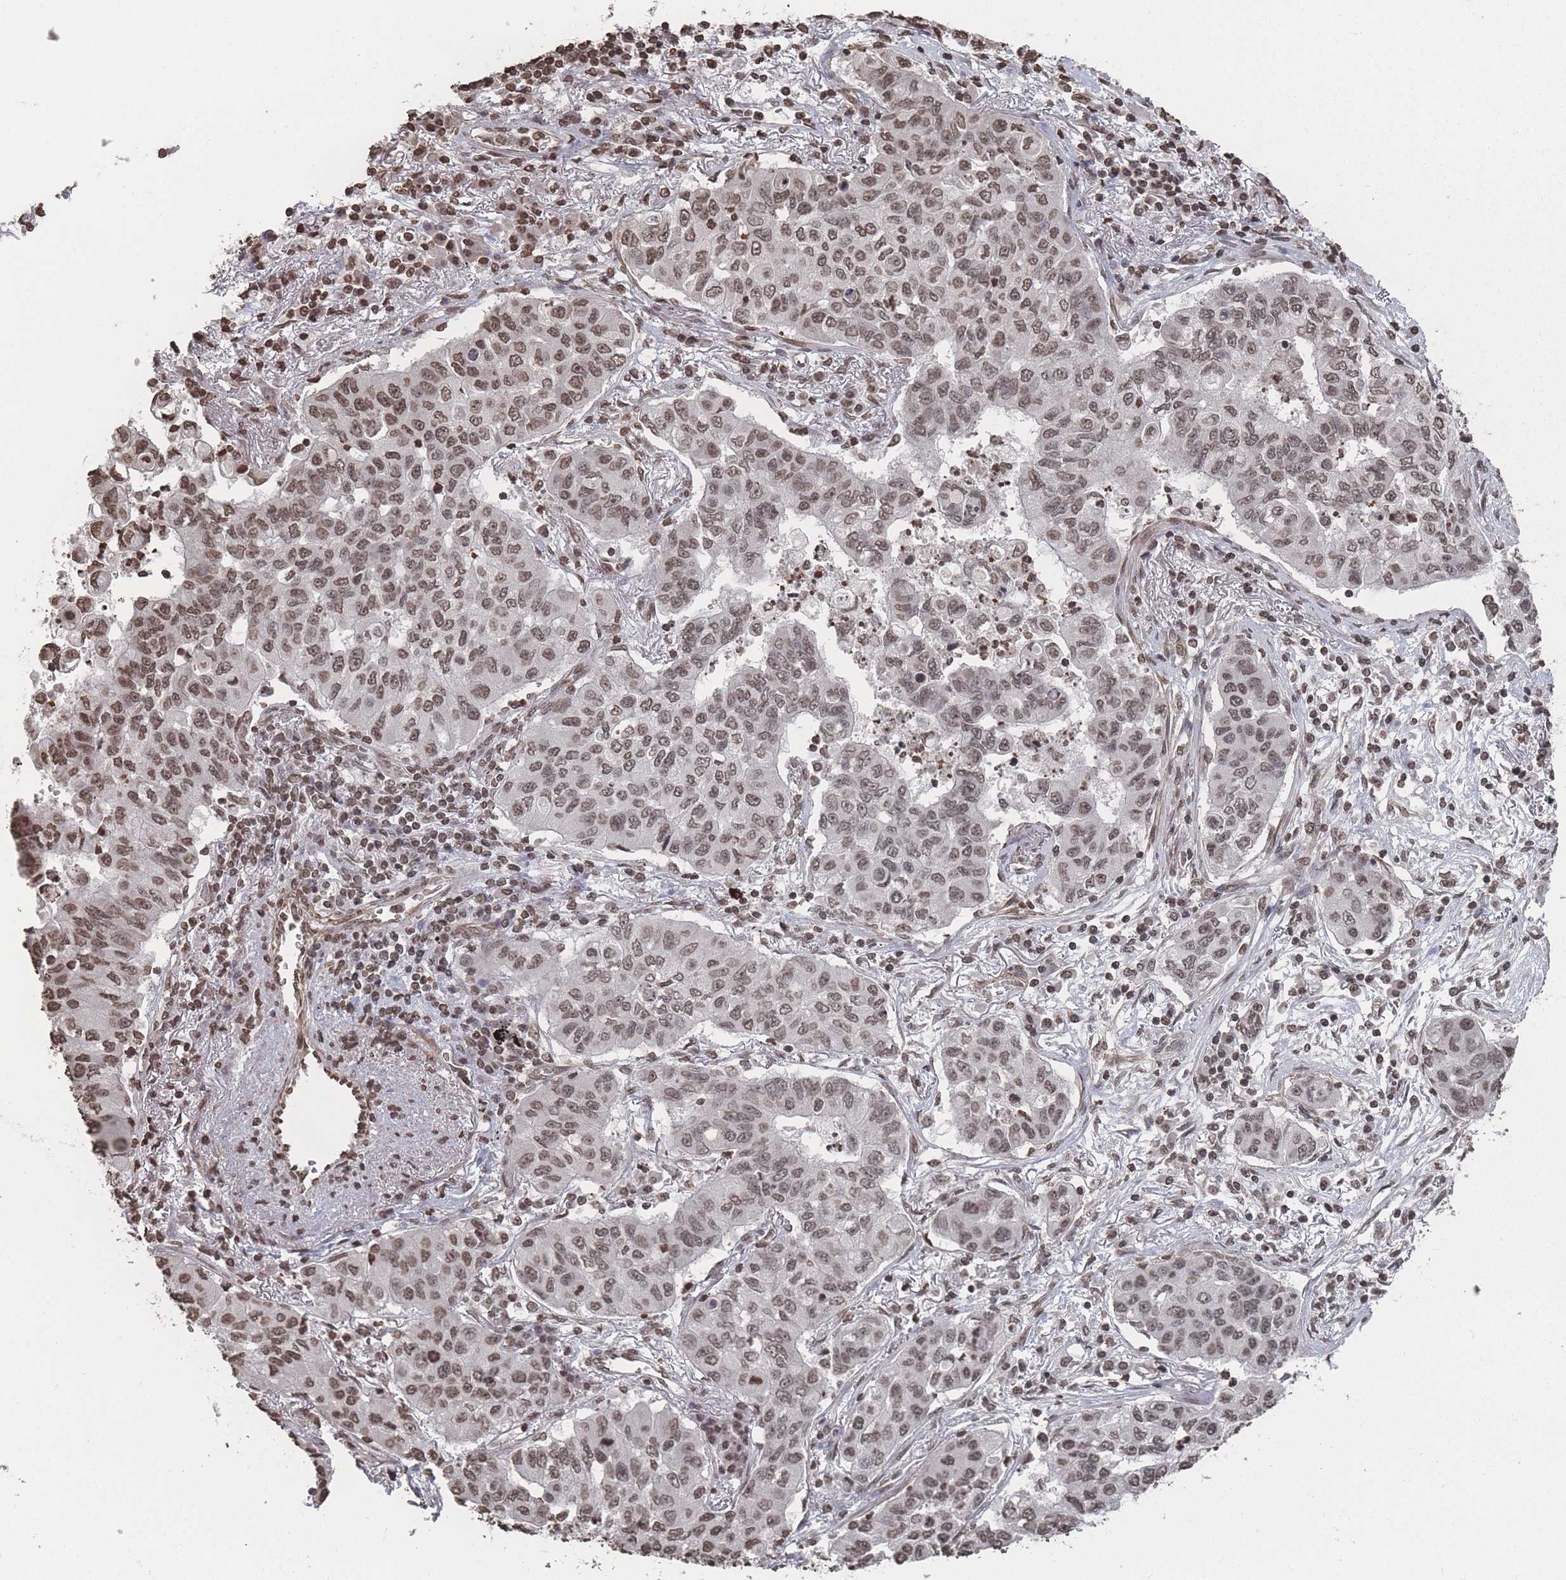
{"staining": {"intensity": "weak", "quantity": ">75%", "location": "nuclear"}, "tissue": "lung cancer", "cell_type": "Tumor cells", "image_type": "cancer", "snomed": [{"axis": "morphology", "description": "Squamous cell carcinoma, NOS"}, {"axis": "topography", "description": "Lung"}], "caption": "About >75% of tumor cells in human lung squamous cell carcinoma reveal weak nuclear protein expression as visualized by brown immunohistochemical staining.", "gene": "PLEKHG5", "patient": {"sex": "male", "age": 74}}